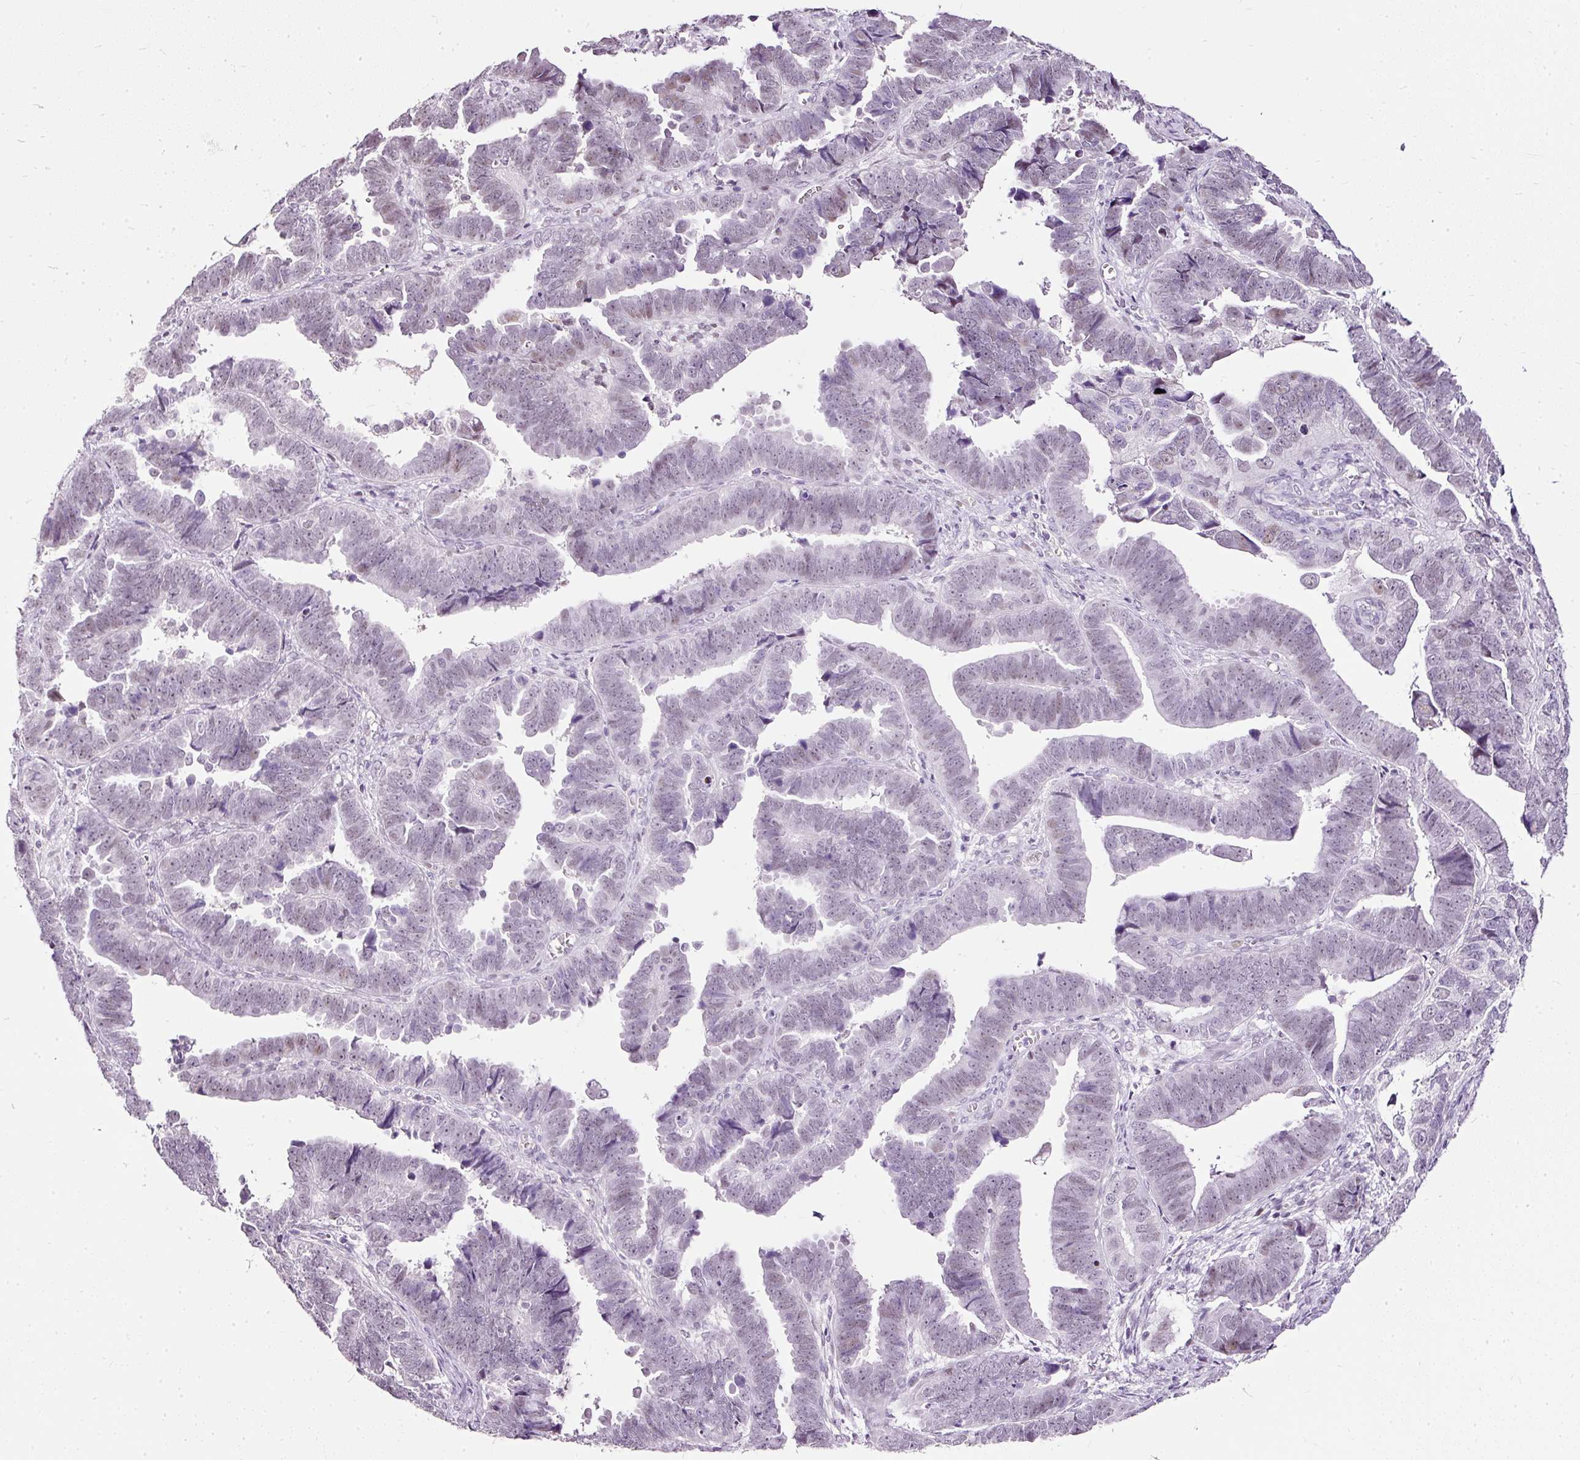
{"staining": {"intensity": "weak", "quantity": "25%-75%", "location": "nuclear"}, "tissue": "endometrial cancer", "cell_type": "Tumor cells", "image_type": "cancer", "snomed": [{"axis": "morphology", "description": "Adenocarcinoma, NOS"}, {"axis": "topography", "description": "Endometrium"}], "caption": "Protein positivity by IHC reveals weak nuclear staining in approximately 25%-75% of tumor cells in endometrial cancer (adenocarcinoma).", "gene": "PDE6B", "patient": {"sex": "female", "age": 75}}